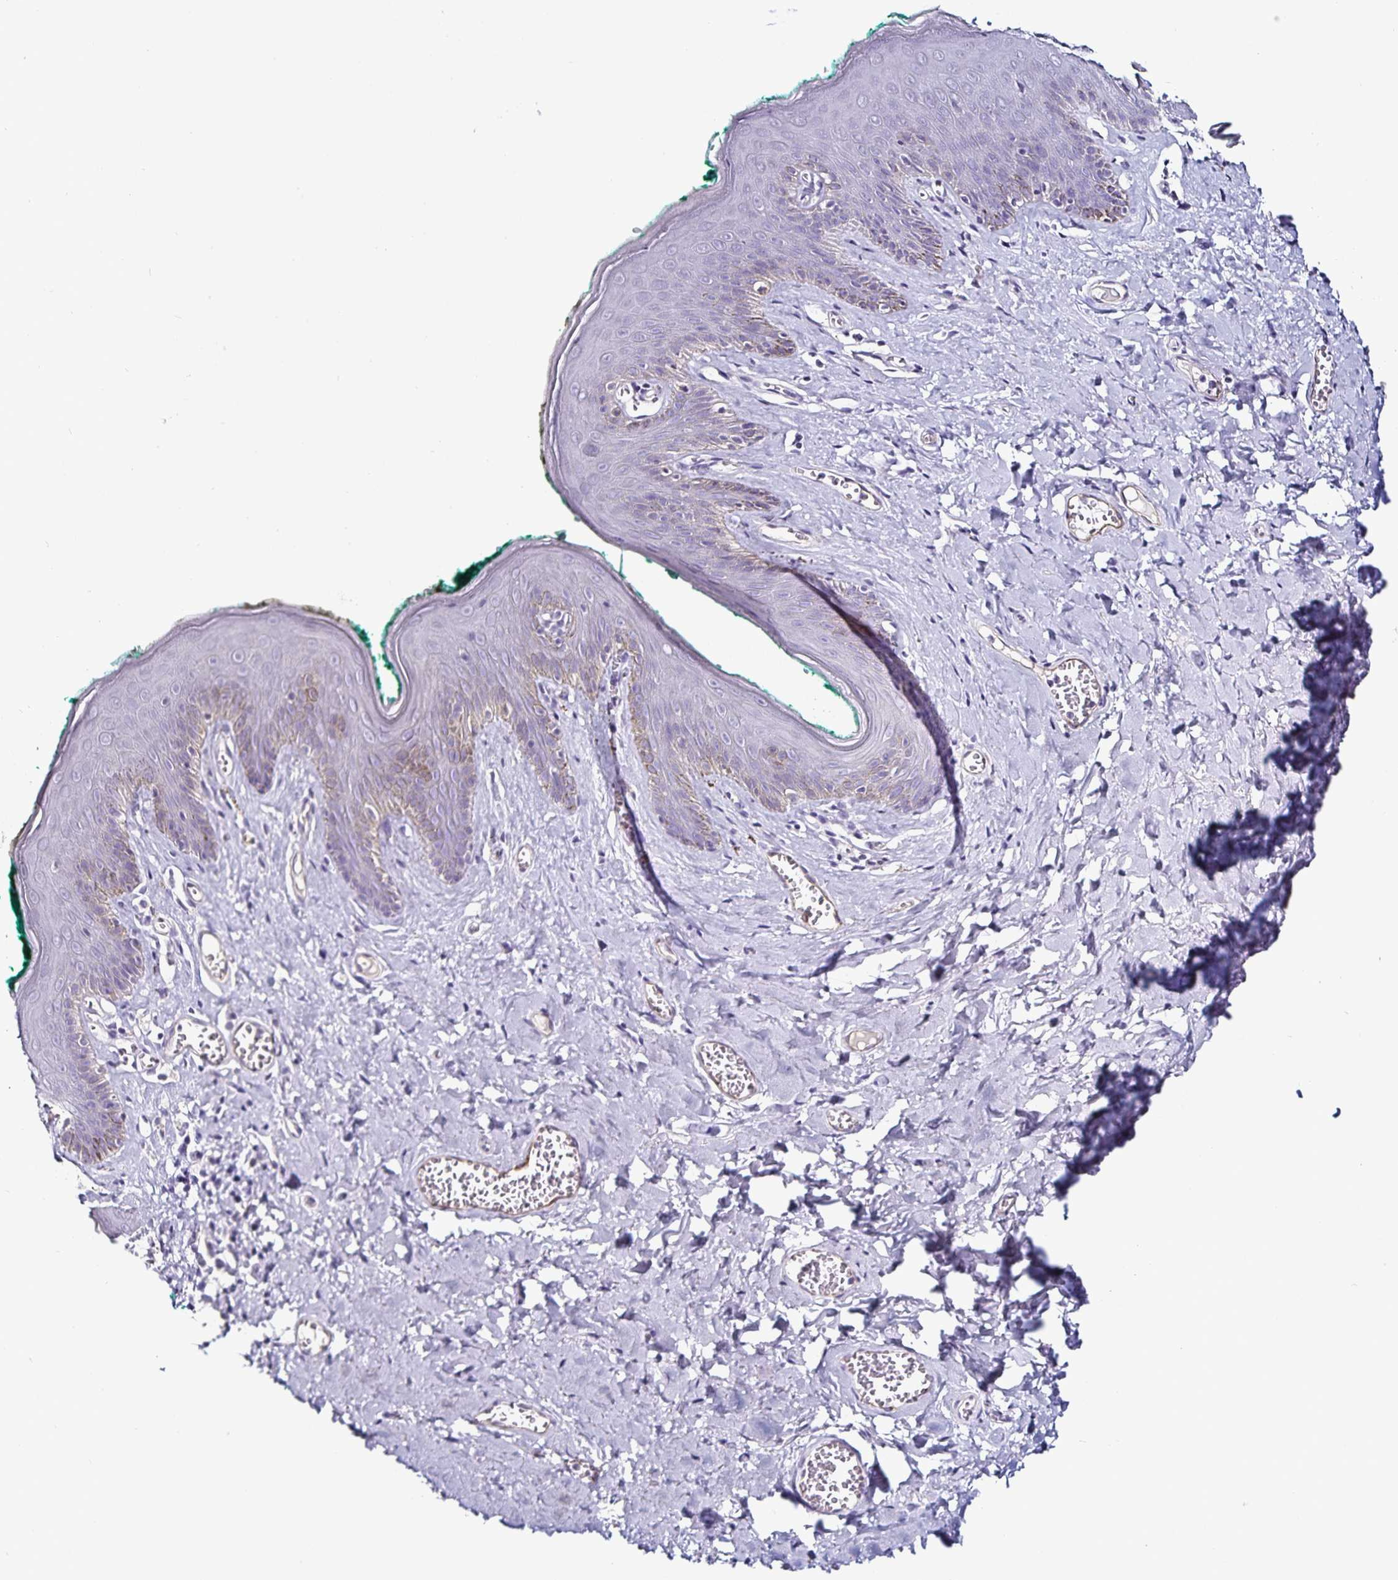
{"staining": {"intensity": "weak", "quantity": "<25%", "location": "cytoplasmic/membranous"}, "tissue": "skin", "cell_type": "Epidermal cells", "image_type": "normal", "snomed": [{"axis": "morphology", "description": "Normal tissue, NOS"}, {"axis": "topography", "description": "Vulva"}, {"axis": "topography", "description": "Peripheral nerve tissue"}], "caption": "Epidermal cells are negative for brown protein staining in normal skin. Nuclei are stained in blue.", "gene": "TSPAN7", "patient": {"sex": "female", "age": 66}}